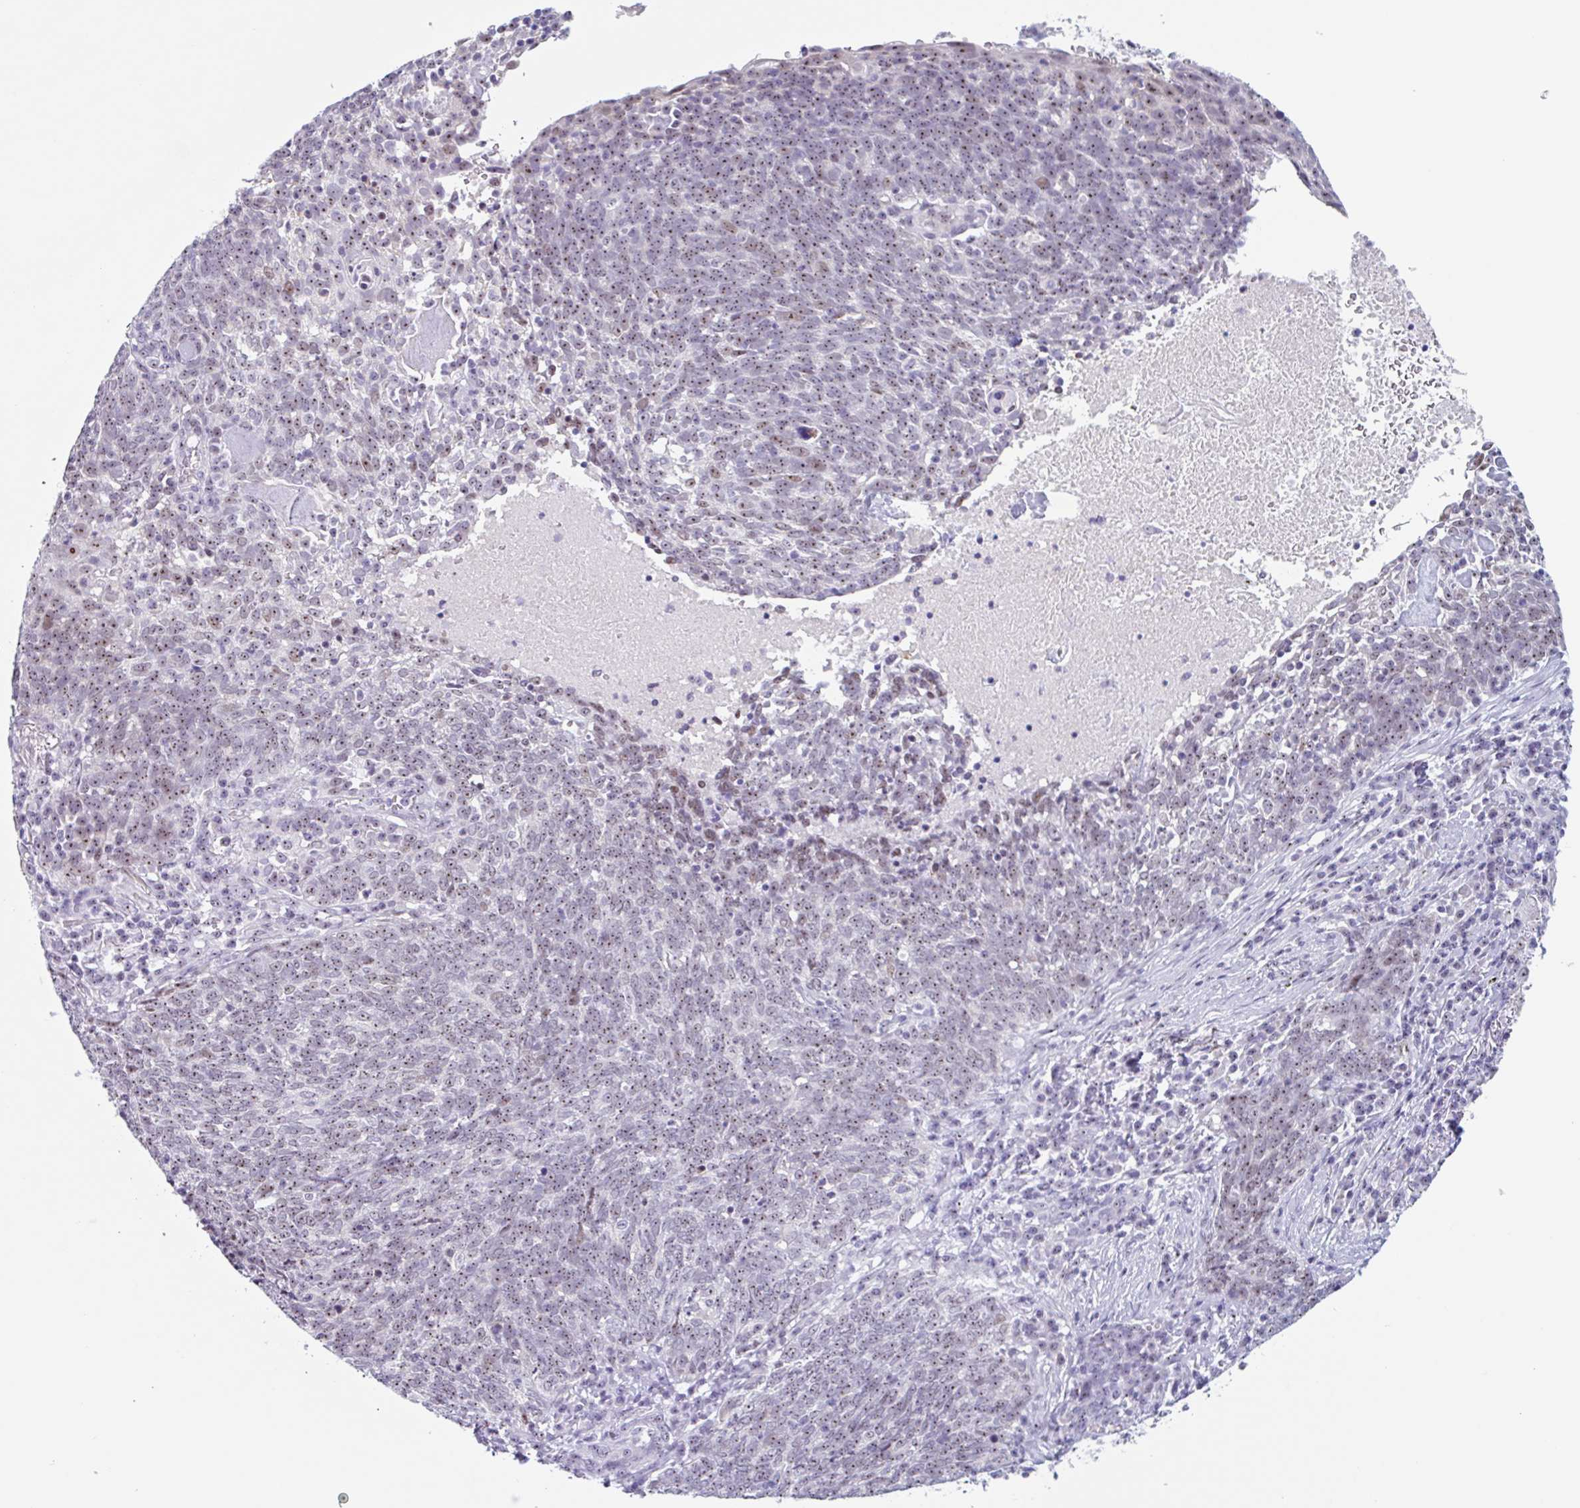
{"staining": {"intensity": "moderate", "quantity": ">75%", "location": "nuclear"}, "tissue": "lung cancer", "cell_type": "Tumor cells", "image_type": "cancer", "snomed": [{"axis": "morphology", "description": "Squamous cell carcinoma, NOS"}, {"axis": "topography", "description": "Lung"}], "caption": "The immunohistochemical stain highlights moderate nuclear staining in tumor cells of lung cancer (squamous cell carcinoma) tissue.", "gene": "LENG9", "patient": {"sex": "female", "age": 72}}